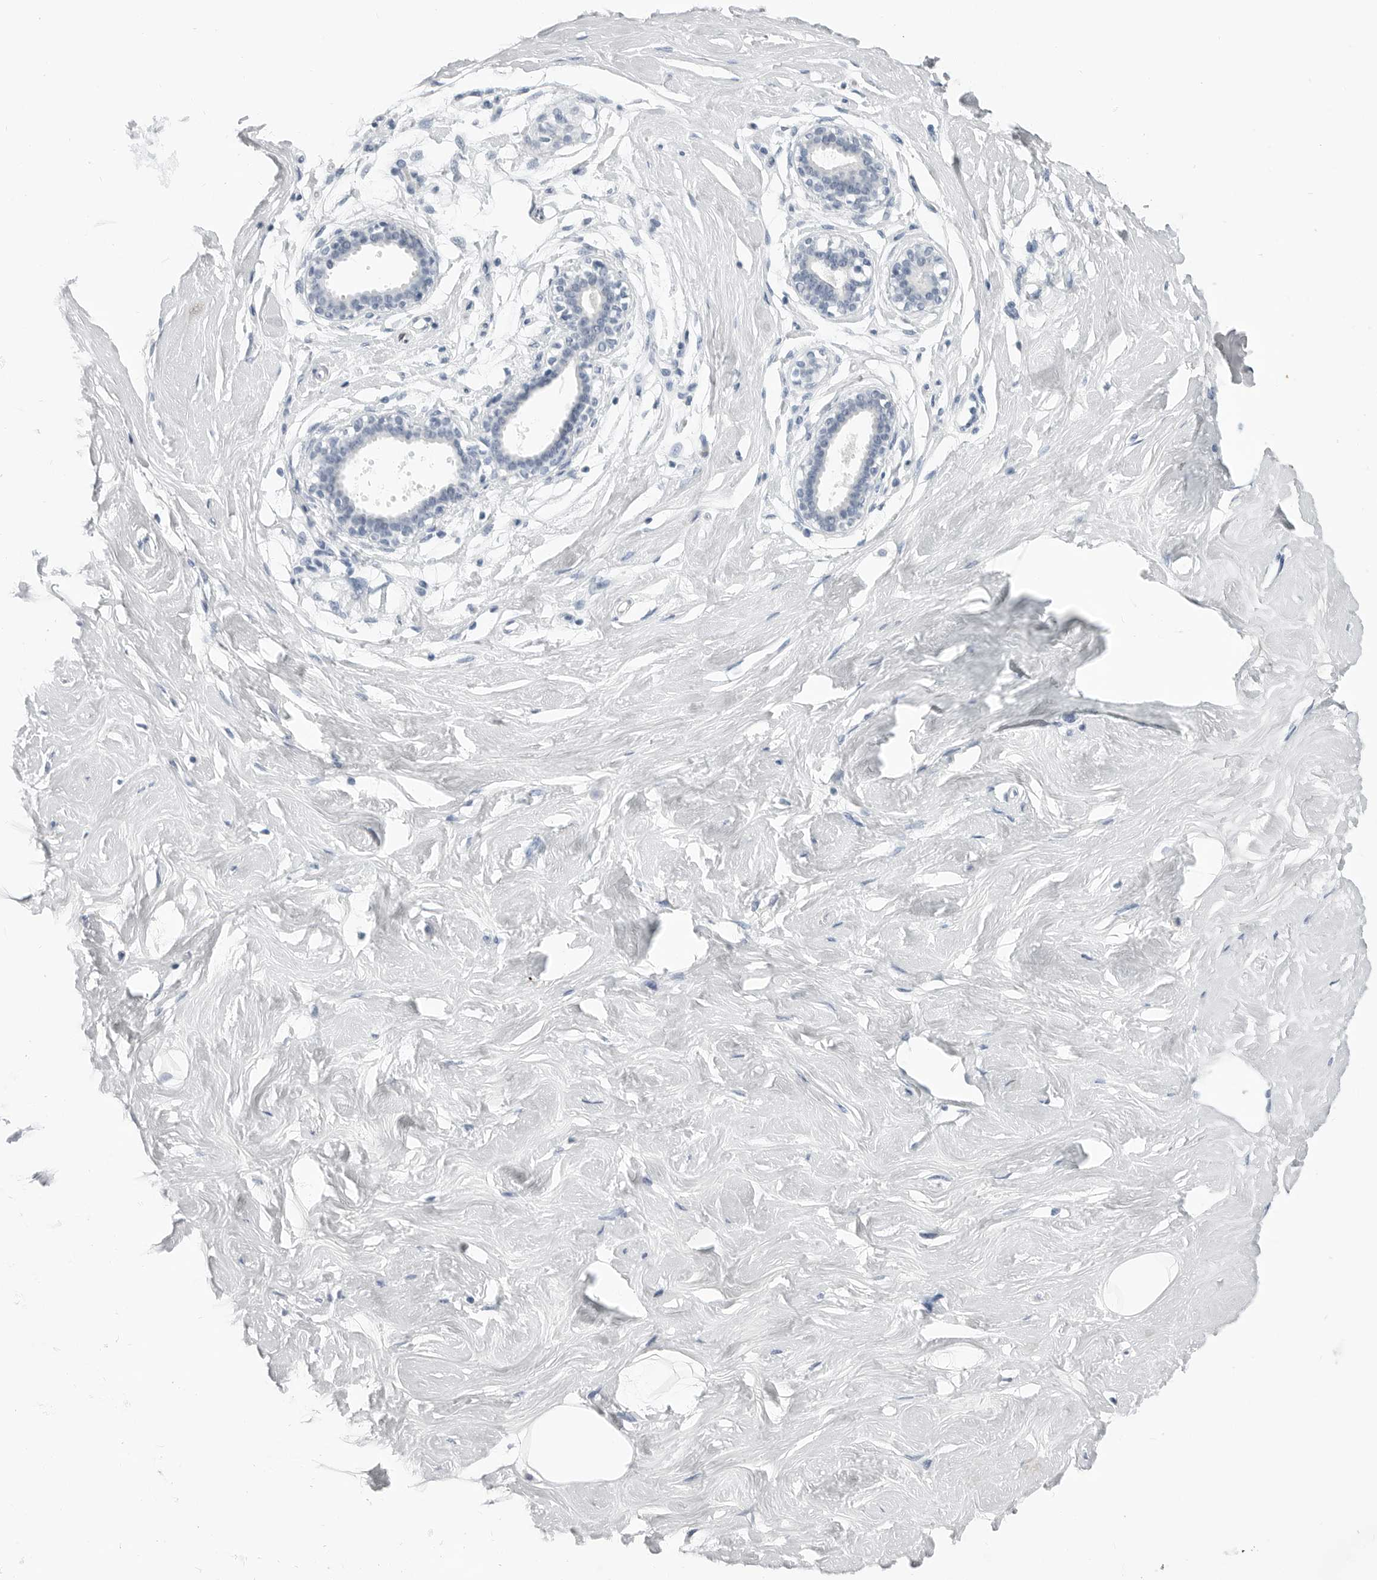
{"staining": {"intensity": "negative", "quantity": "none", "location": "none"}, "tissue": "breast", "cell_type": "Adipocytes", "image_type": "normal", "snomed": [{"axis": "morphology", "description": "Normal tissue, NOS"}, {"axis": "topography", "description": "Breast"}], "caption": "Immunohistochemistry (IHC) of unremarkable human breast exhibits no positivity in adipocytes. (DAB immunohistochemistry, high magnification).", "gene": "PLN", "patient": {"sex": "female", "age": 23}}